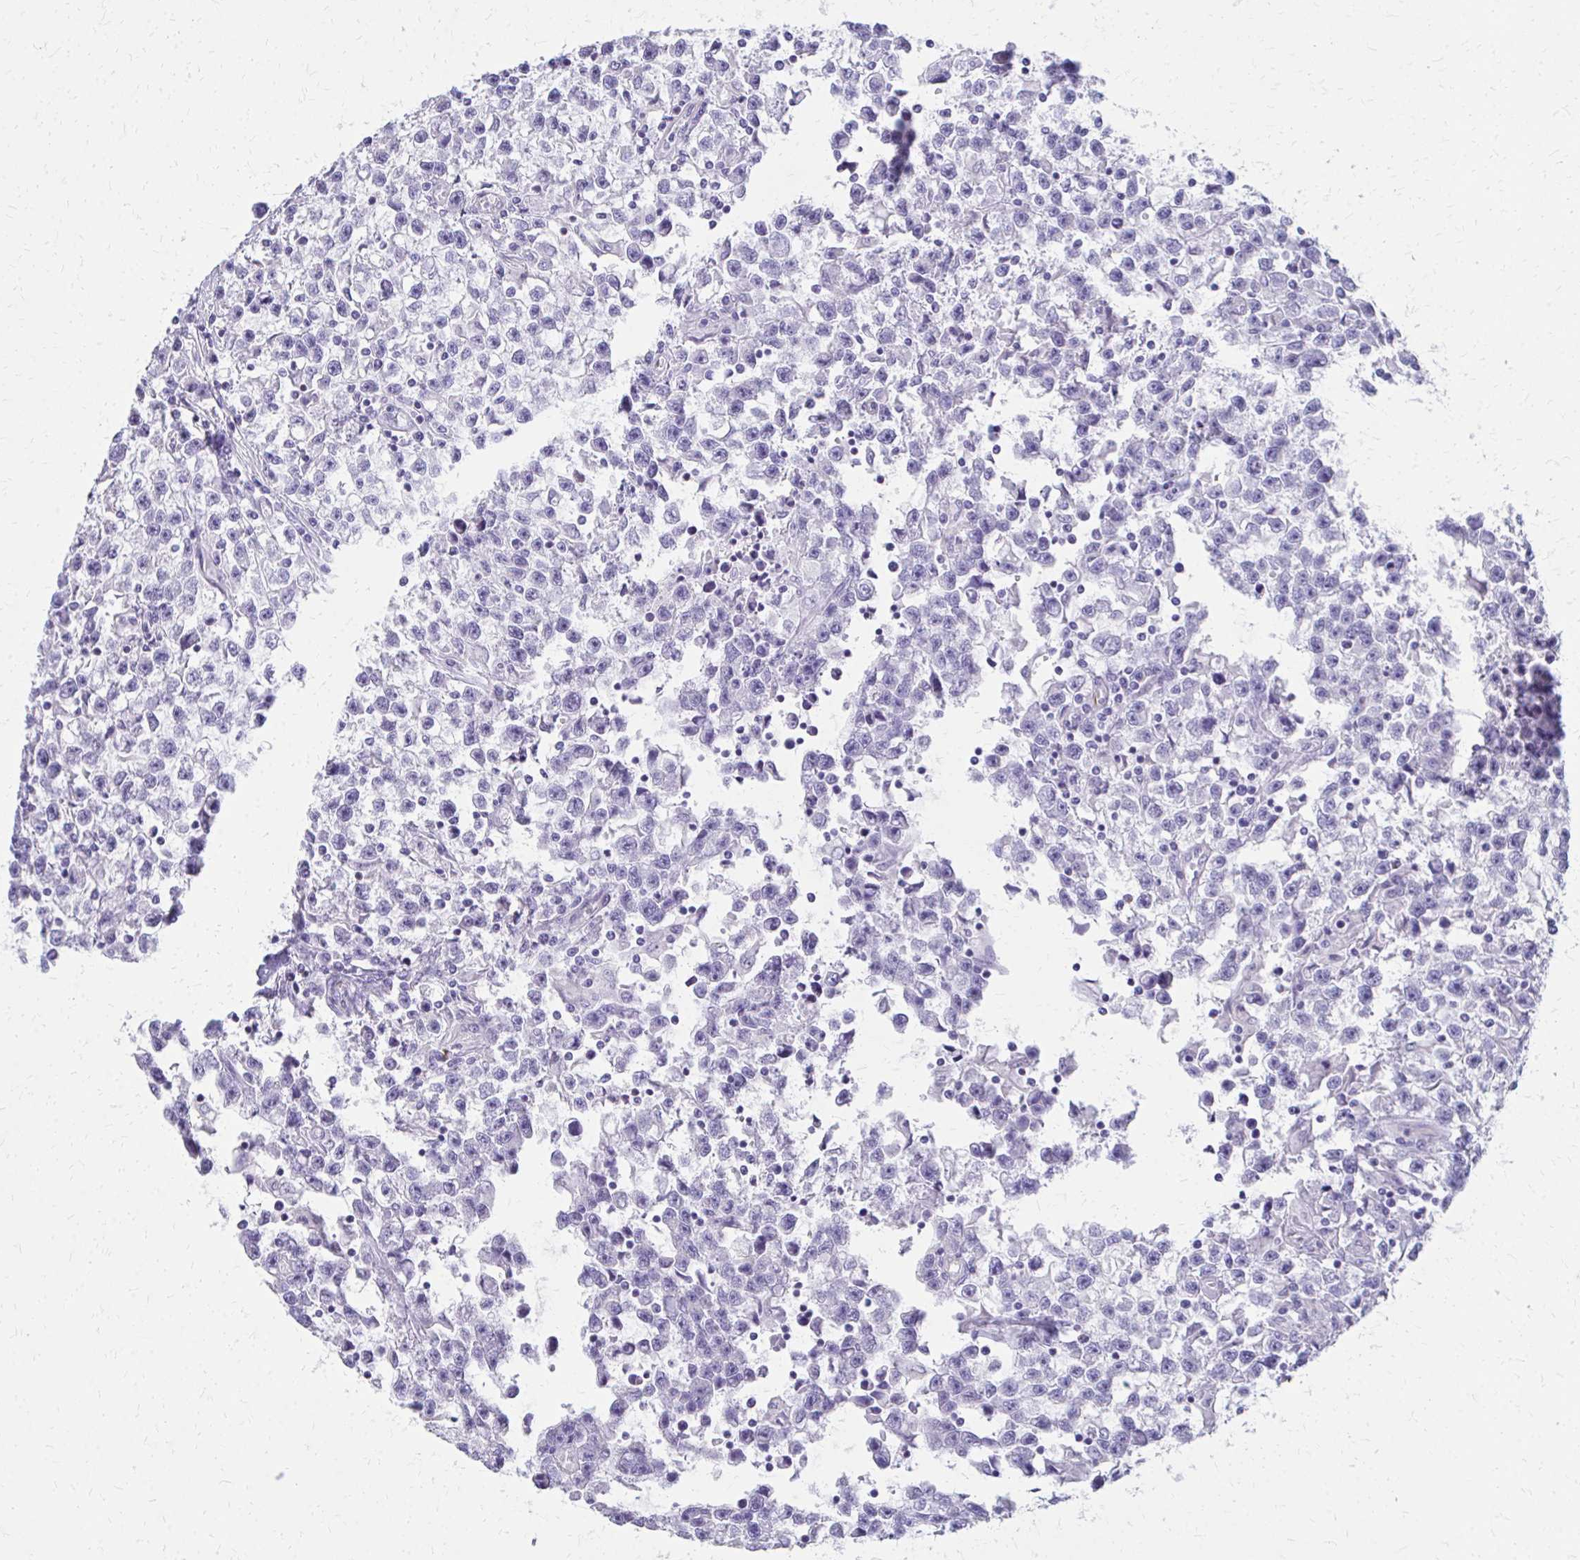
{"staining": {"intensity": "negative", "quantity": "none", "location": "none"}, "tissue": "testis cancer", "cell_type": "Tumor cells", "image_type": "cancer", "snomed": [{"axis": "morphology", "description": "Seminoma, NOS"}, {"axis": "topography", "description": "Testis"}], "caption": "This is an IHC photomicrograph of testis seminoma. There is no expression in tumor cells.", "gene": "TRIM6", "patient": {"sex": "male", "age": 31}}